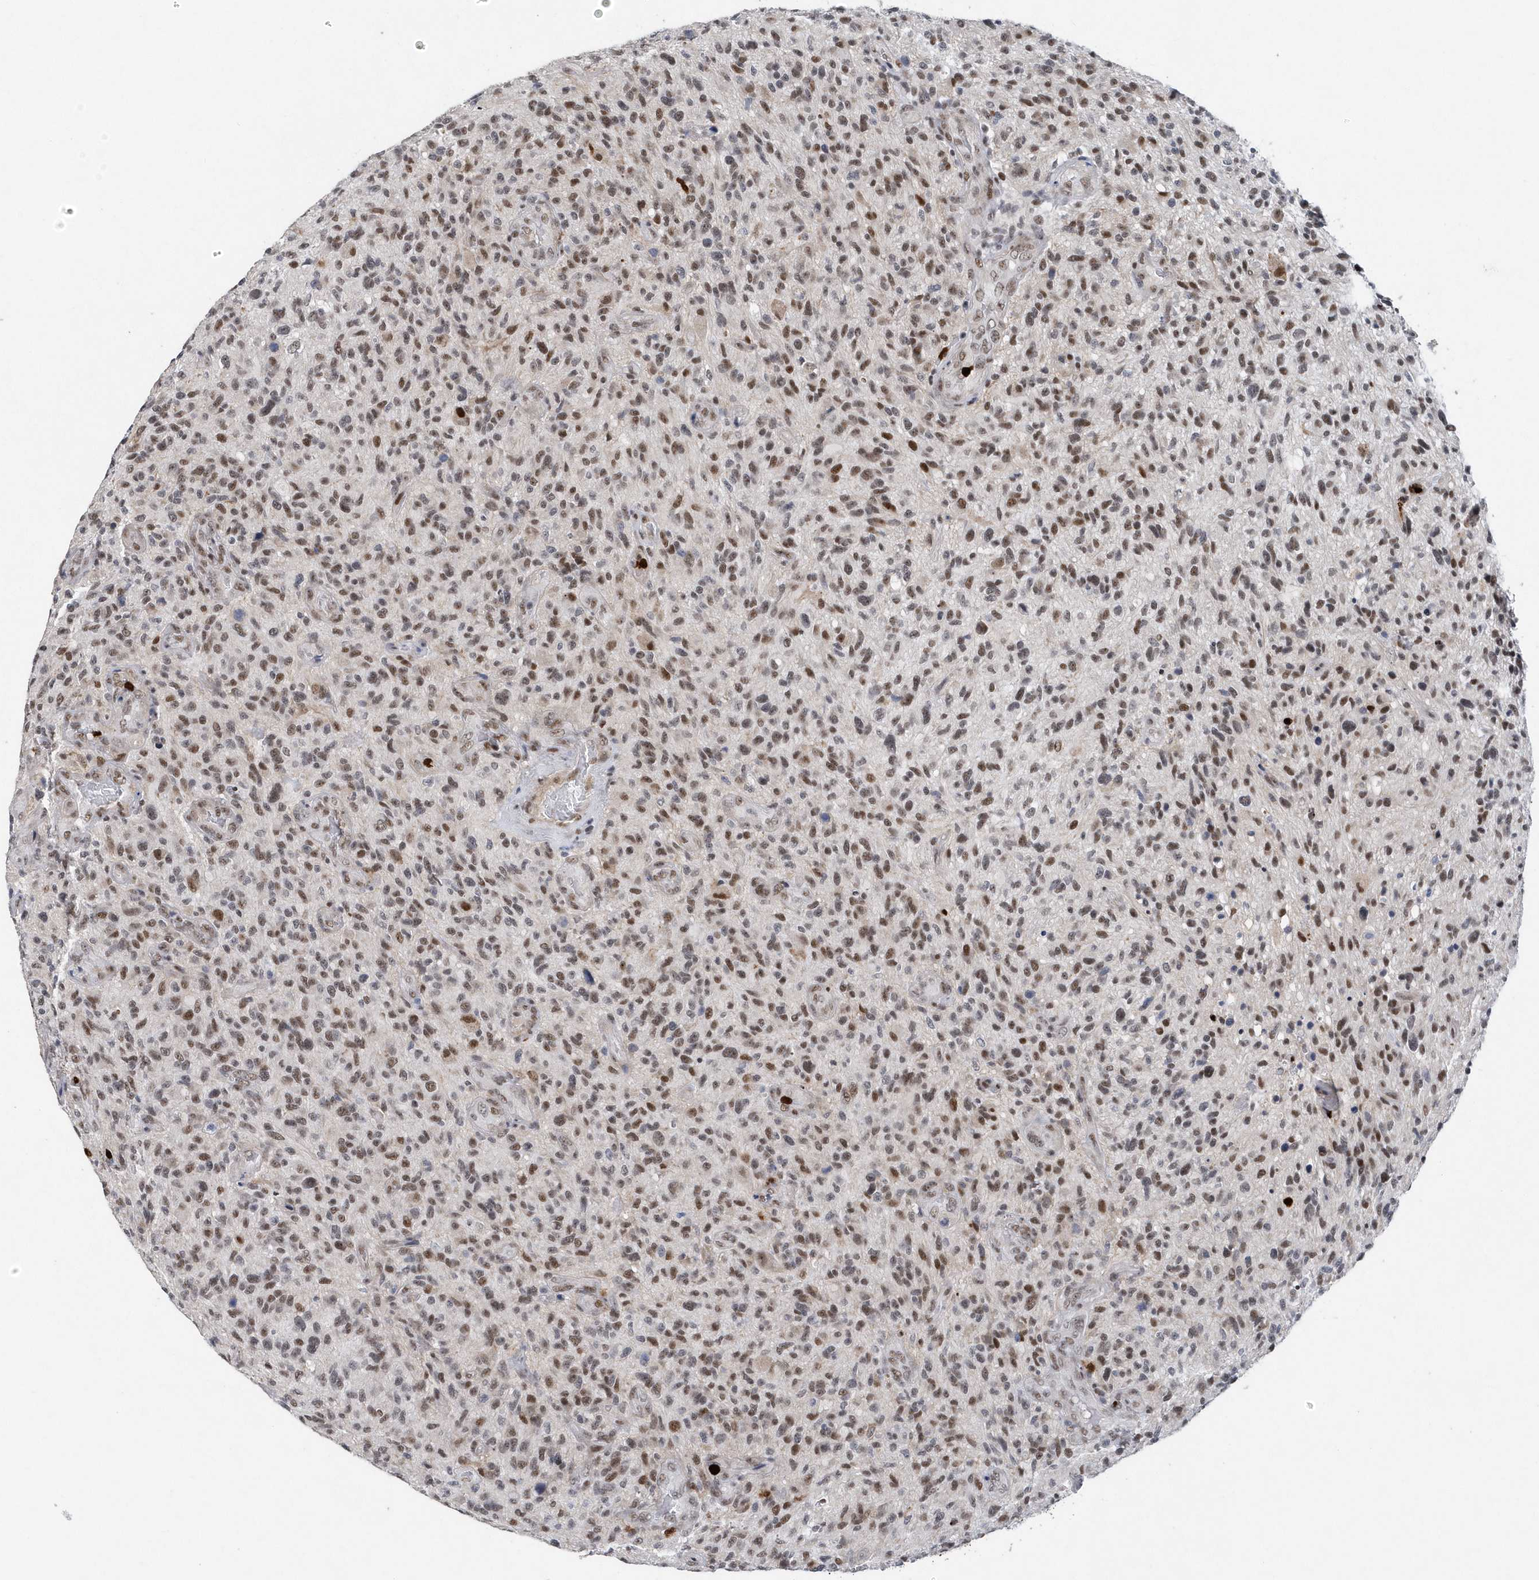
{"staining": {"intensity": "moderate", "quantity": ">75%", "location": "nuclear"}, "tissue": "glioma", "cell_type": "Tumor cells", "image_type": "cancer", "snomed": [{"axis": "morphology", "description": "Glioma, malignant, High grade"}, {"axis": "topography", "description": "Brain"}], "caption": "High-power microscopy captured an immunohistochemistry (IHC) histopathology image of glioma, revealing moderate nuclear expression in approximately >75% of tumor cells. Using DAB (brown) and hematoxylin (blue) stains, captured at high magnification using brightfield microscopy.", "gene": "RPP30", "patient": {"sex": "male", "age": 47}}